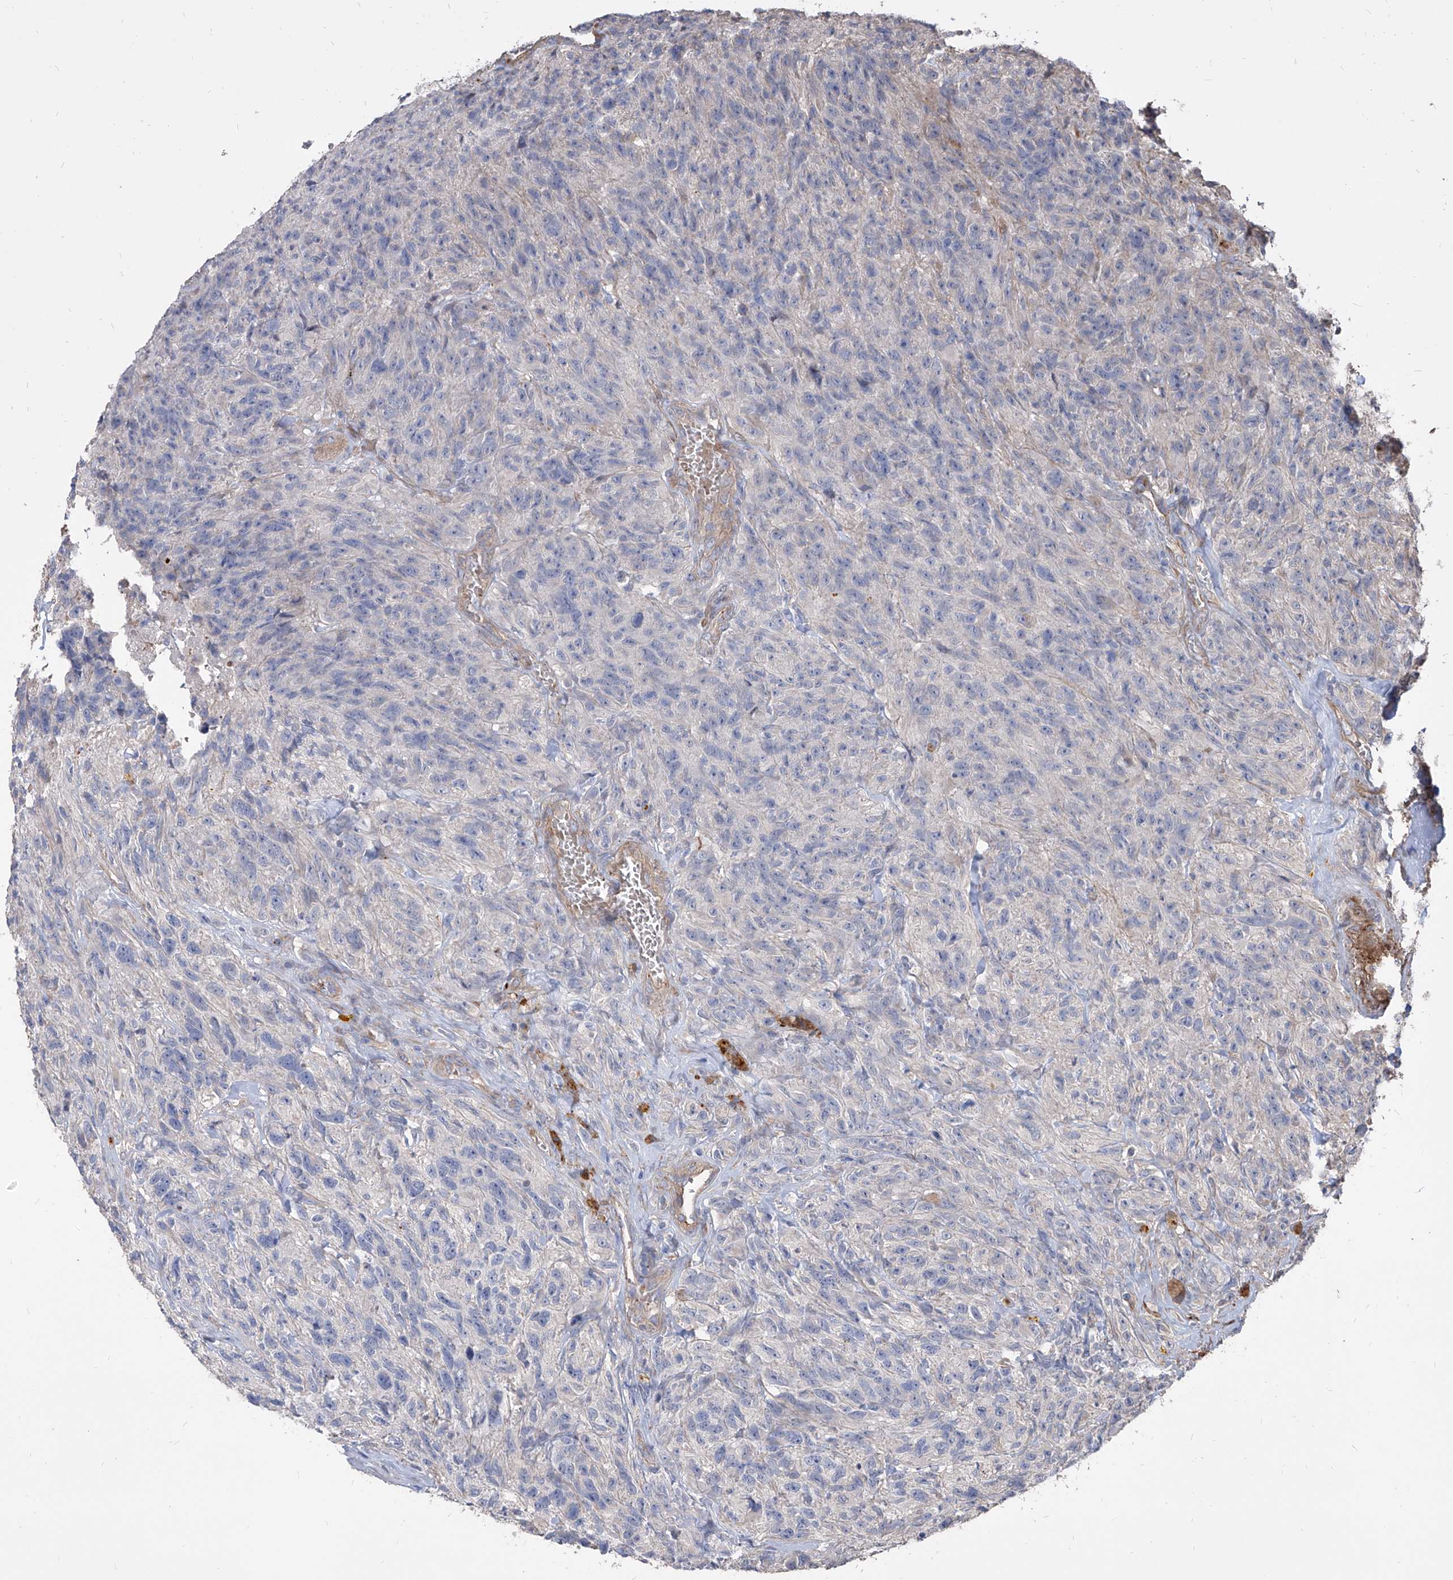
{"staining": {"intensity": "negative", "quantity": "none", "location": "none"}, "tissue": "glioma", "cell_type": "Tumor cells", "image_type": "cancer", "snomed": [{"axis": "morphology", "description": "Glioma, malignant, High grade"}, {"axis": "topography", "description": "Brain"}], "caption": "This is a micrograph of IHC staining of glioma, which shows no staining in tumor cells.", "gene": "FAM83B", "patient": {"sex": "male", "age": 69}}